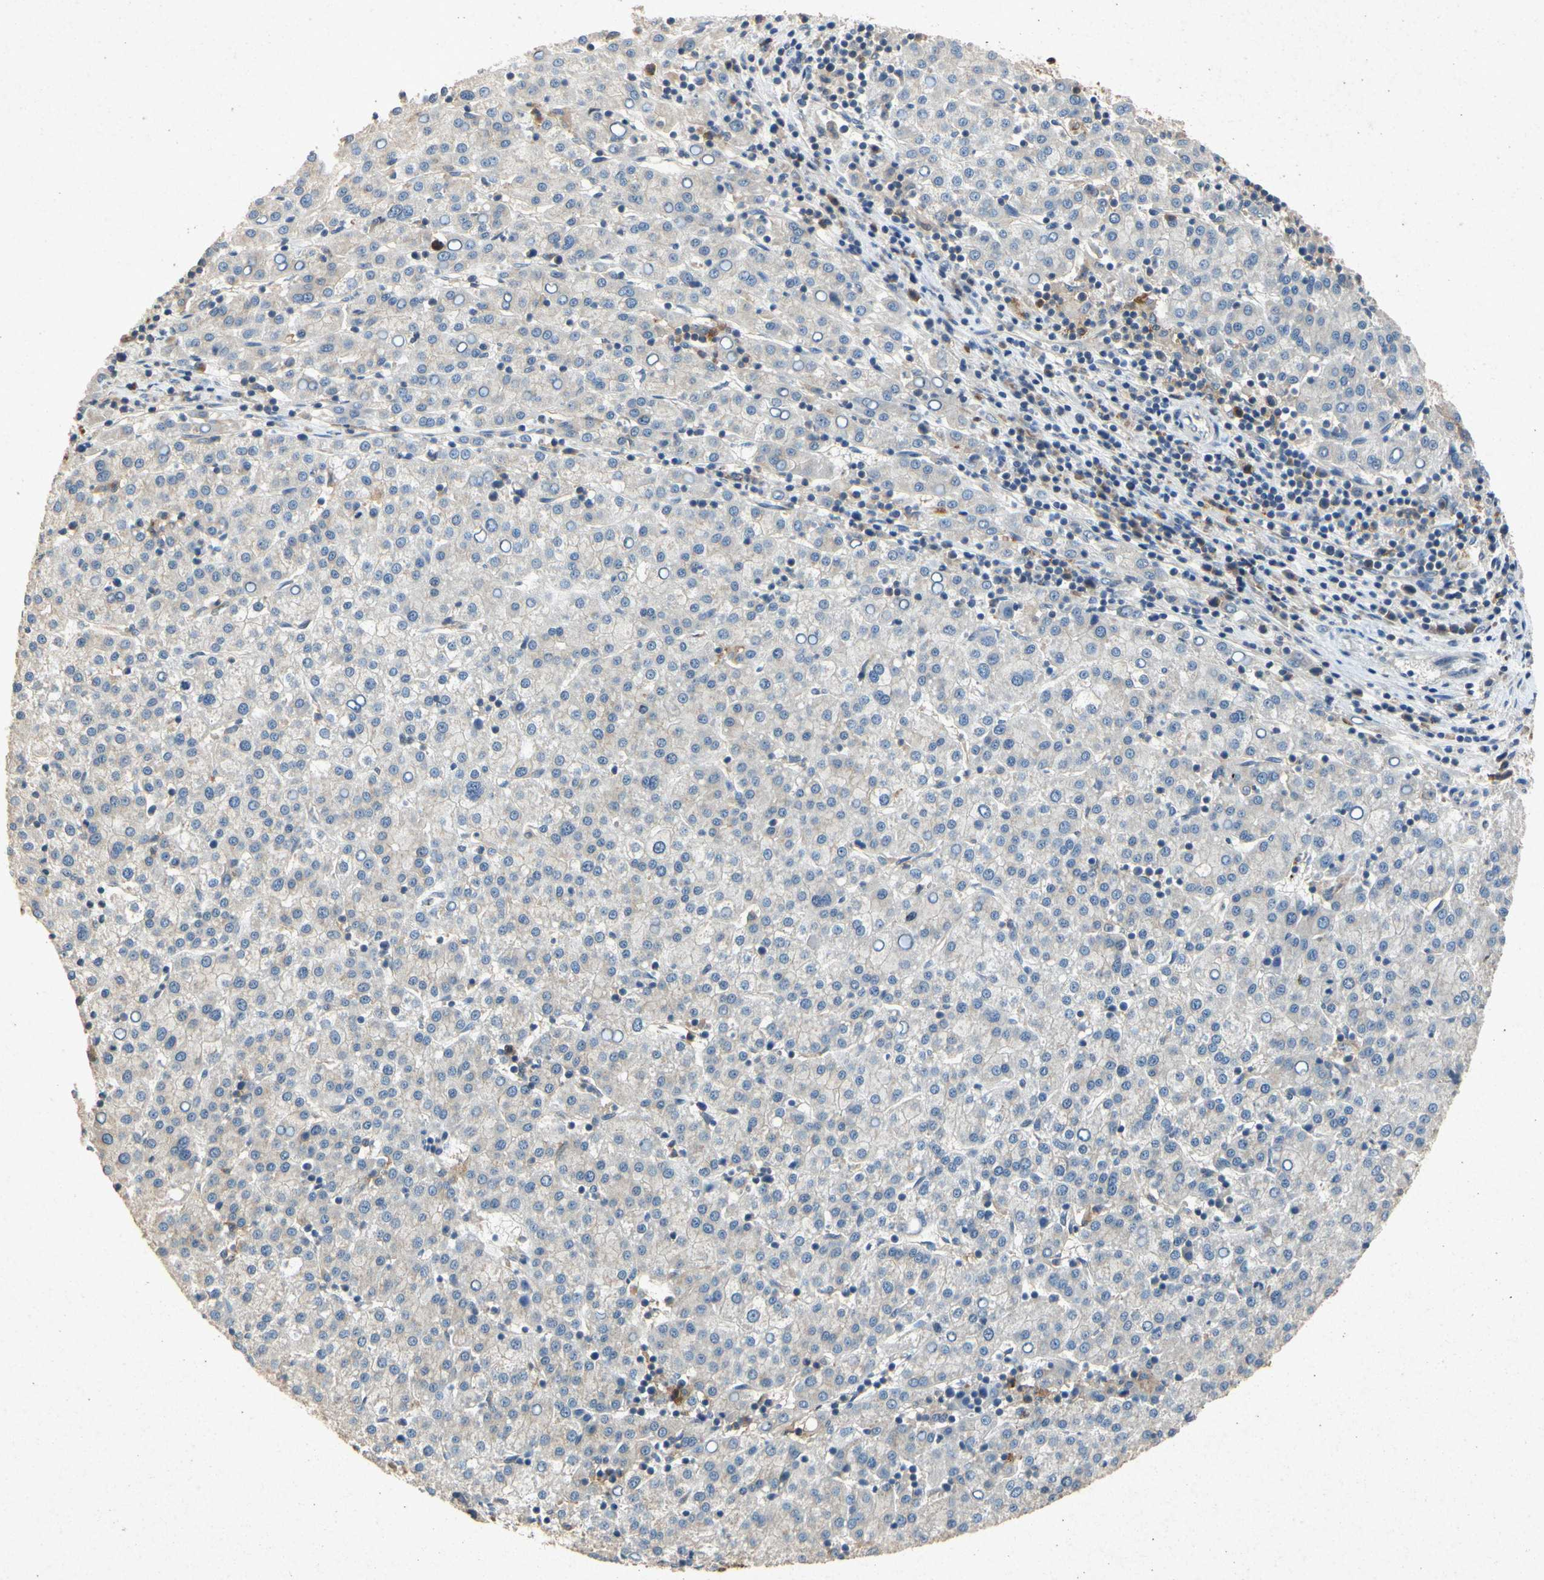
{"staining": {"intensity": "weak", "quantity": "<25%", "location": "cytoplasmic/membranous"}, "tissue": "liver cancer", "cell_type": "Tumor cells", "image_type": "cancer", "snomed": [{"axis": "morphology", "description": "Carcinoma, Hepatocellular, NOS"}, {"axis": "topography", "description": "Liver"}], "caption": "Tumor cells show no significant protein positivity in hepatocellular carcinoma (liver).", "gene": "RPS6KA1", "patient": {"sex": "female", "age": 58}}